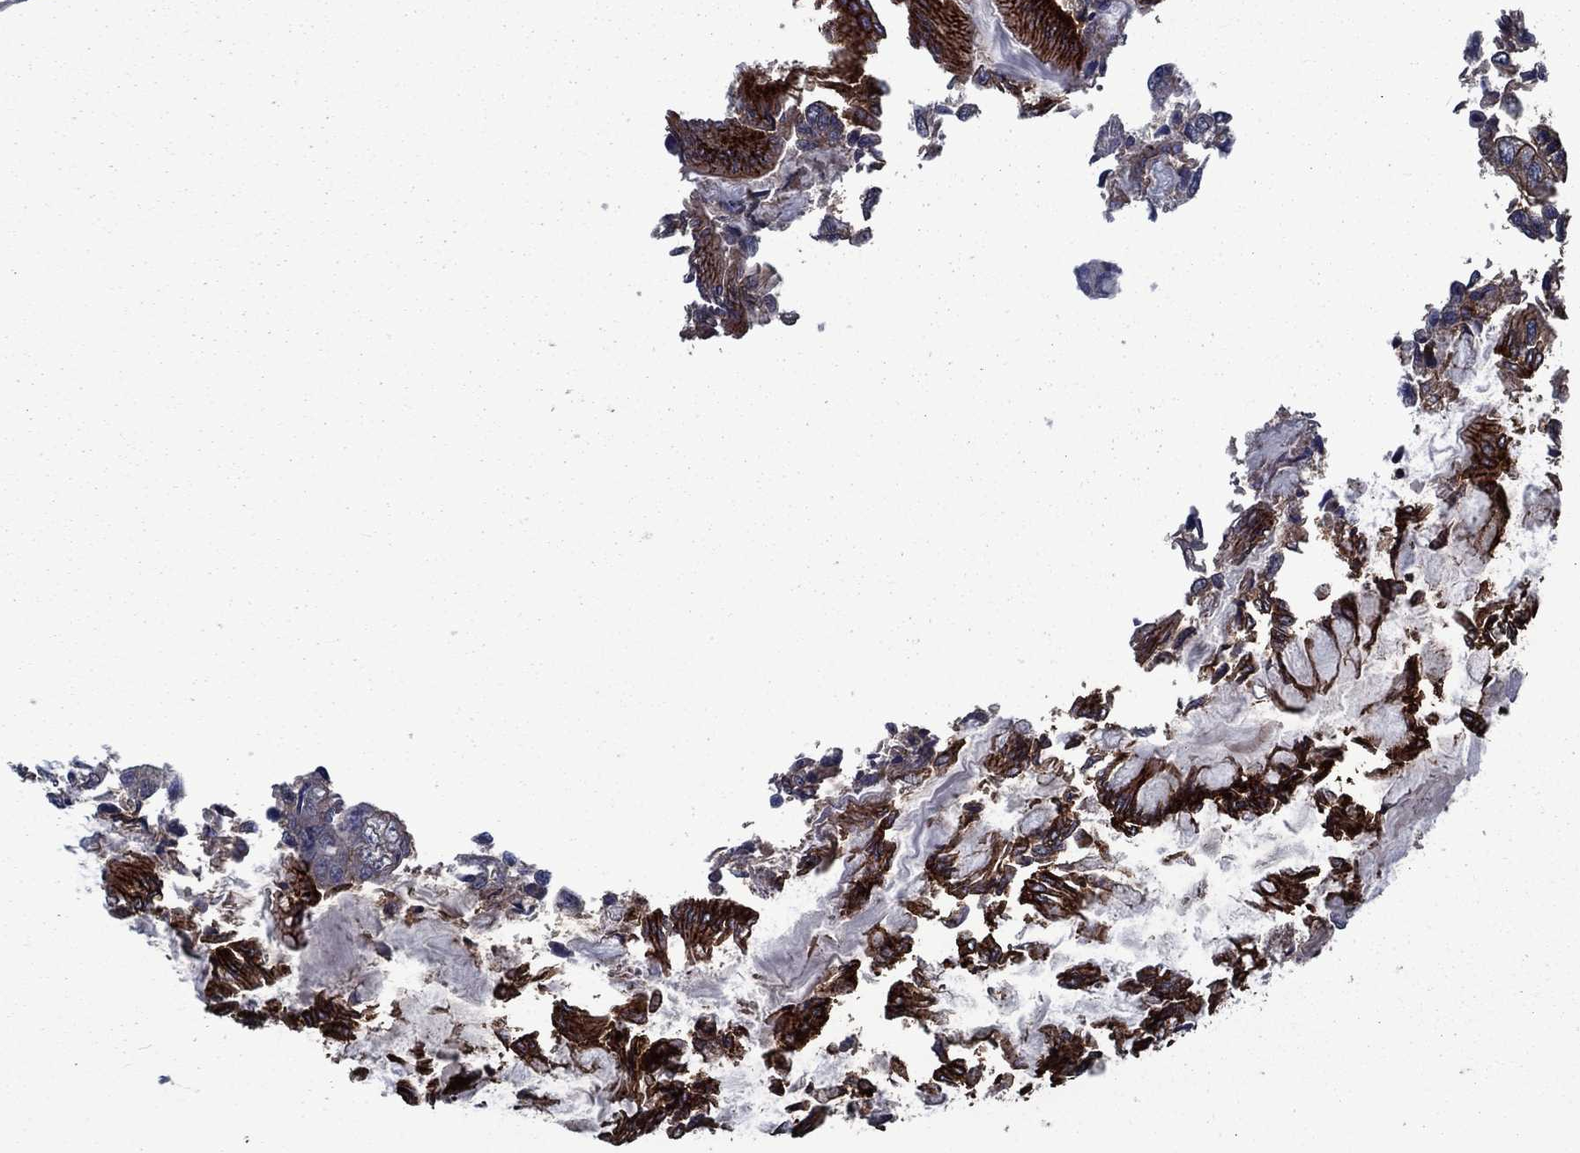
{"staining": {"intensity": "strong", "quantity": "25%-75%", "location": "cytoplasmic/membranous"}, "tissue": "colorectal cancer", "cell_type": "Tumor cells", "image_type": "cancer", "snomed": [{"axis": "morphology", "description": "Adenocarcinoma, NOS"}, {"axis": "topography", "description": "Colon"}], "caption": "Protein expression analysis of human colorectal adenocarcinoma reveals strong cytoplasmic/membranous staining in approximately 25%-75% of tumor cells.", "gene": "SLC44A1", "patient": {"sex": "female", "age": 65}}